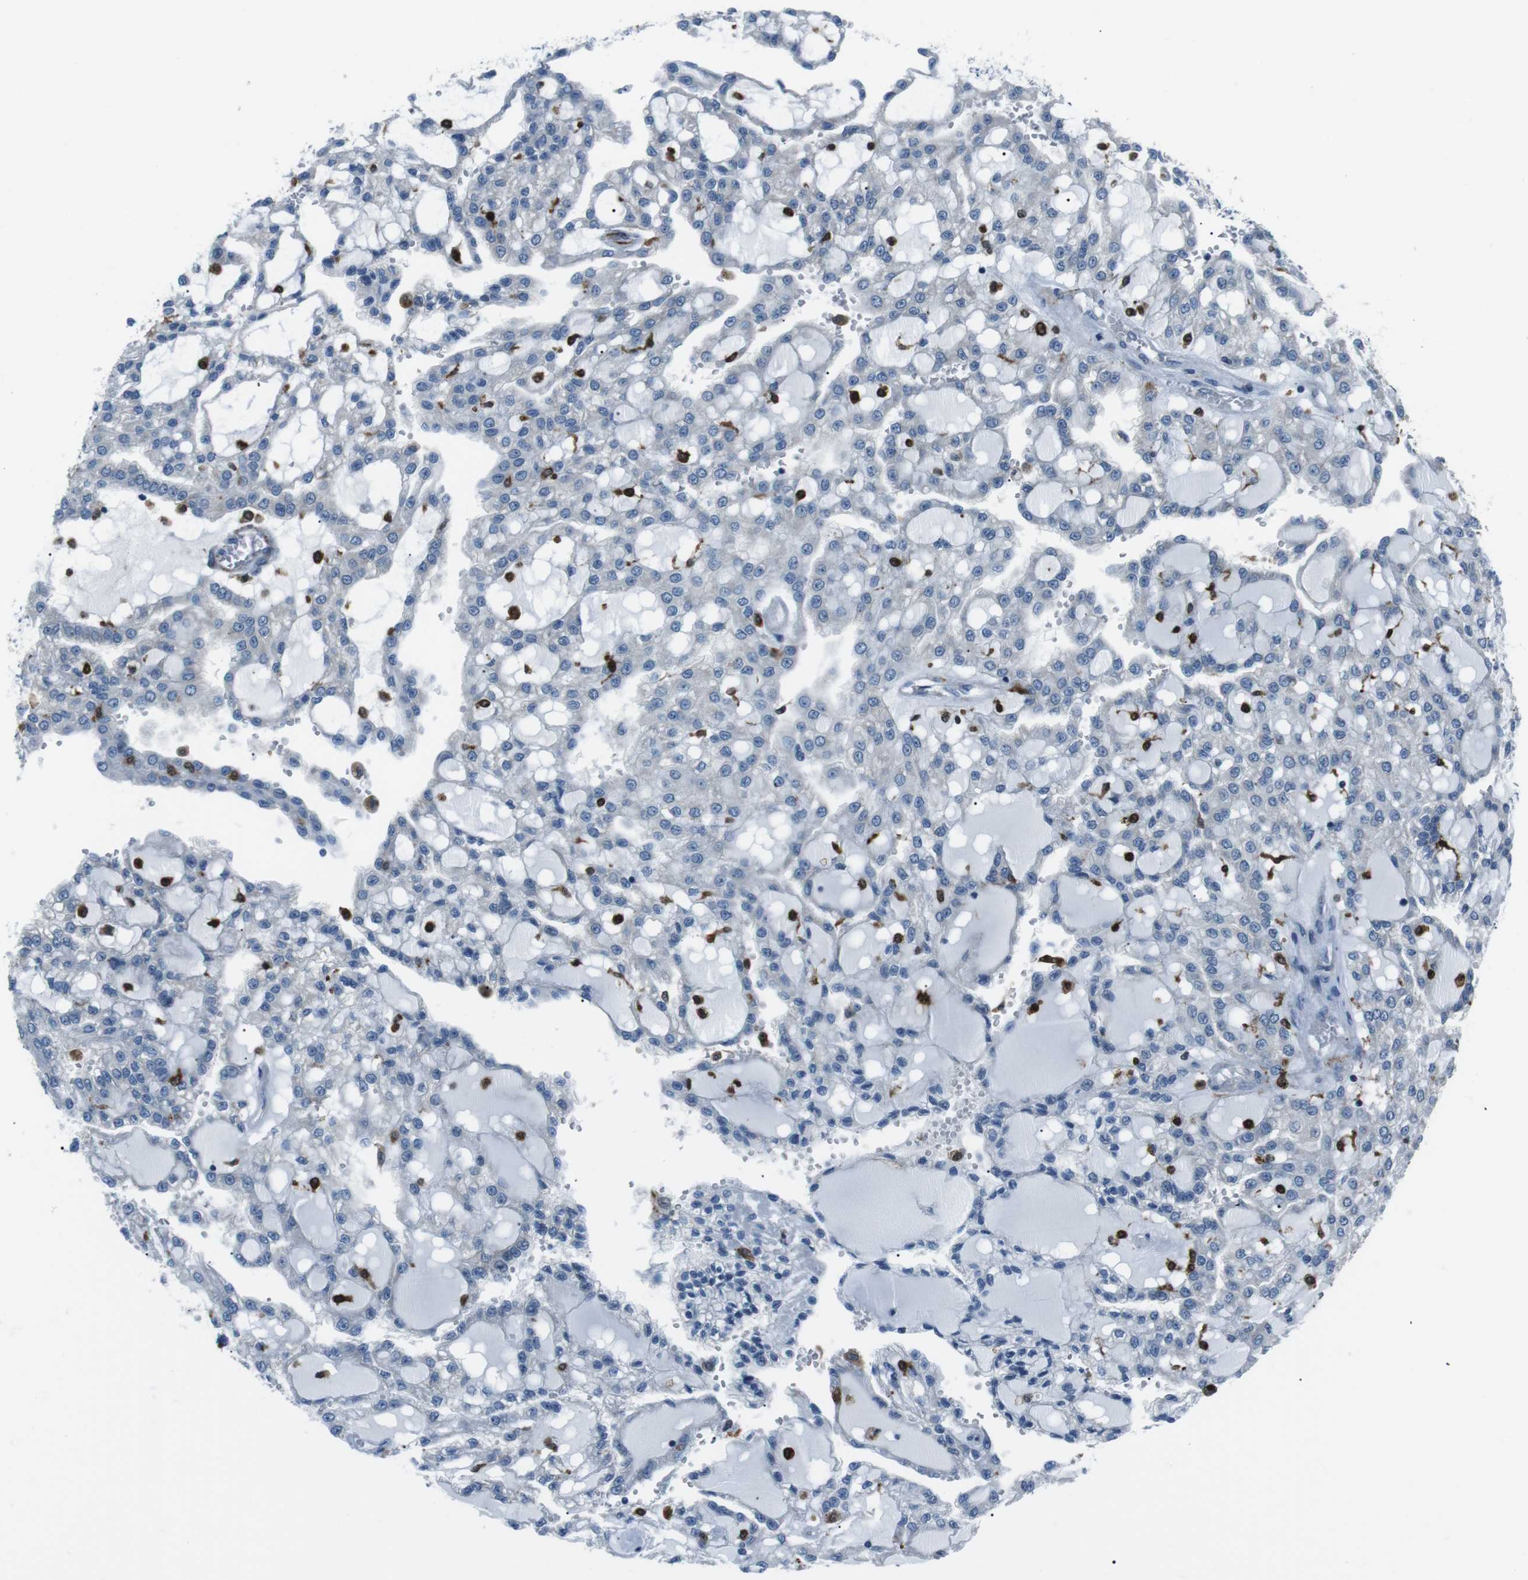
{"staining": {"intensity": "negative", "quantity": "none", "location": "none"}, "tissue": "renal cancer", "cell_type": "Tumor cells", "image_type": "cancer", "snomed": [{"axis": "morphology", "description": "Adenocarcinoma, NOS"}, {"axis": "topography", "description": "Kidney"}], "caption": "Adenocarcinoma (renal) was stained to show a protein in brown. There is no significant staining in tumor cells. (Brightfield microscopy of DAB (3,3'-diaminobenzidine) immunohistochemistry at high magnification).", "gene": "BLNK", "patient": {"sex": "male", "age": 63}}